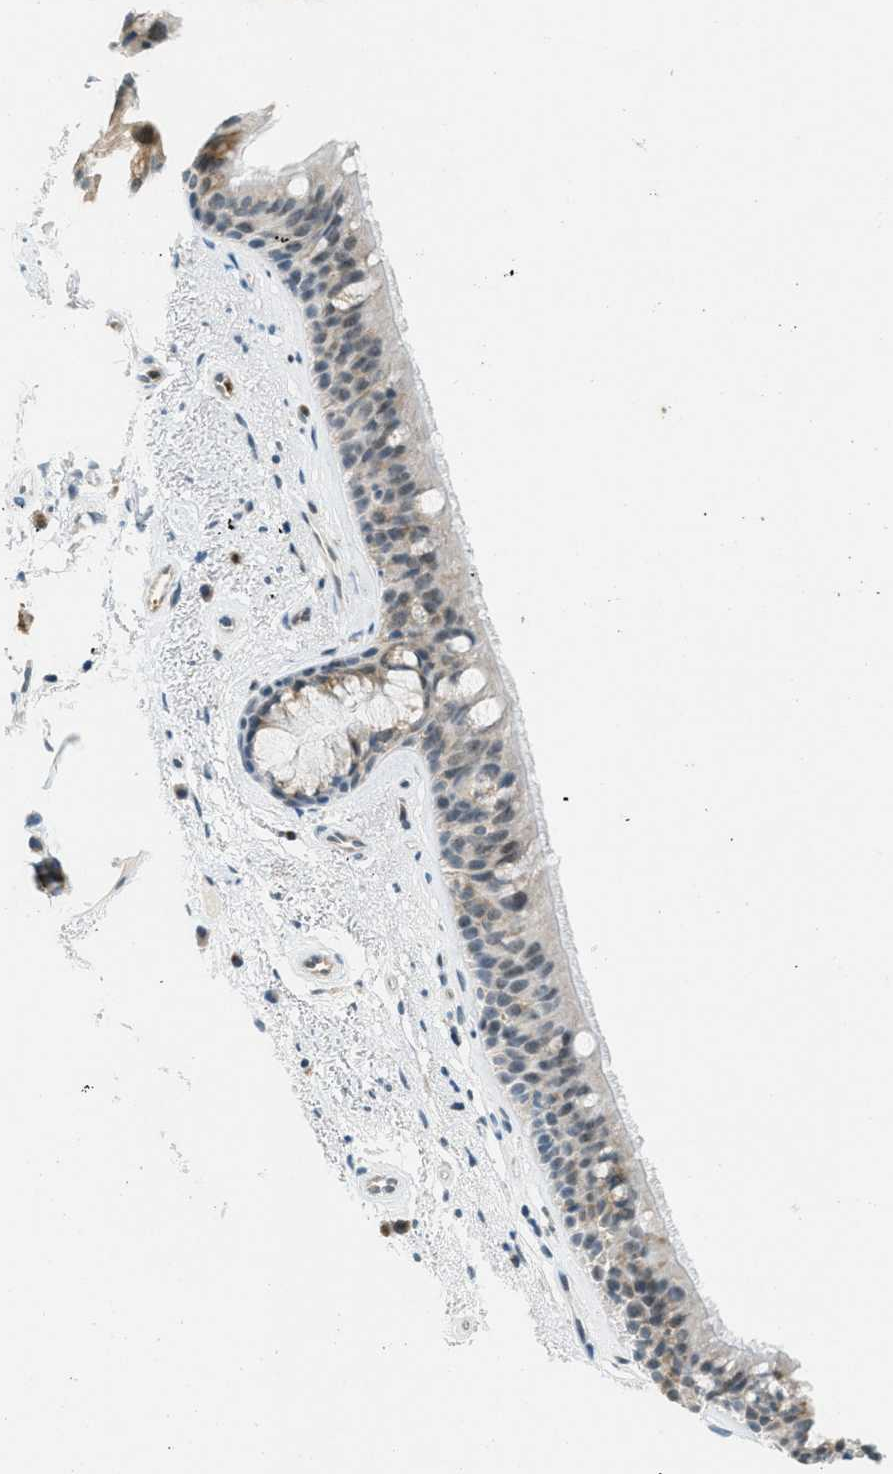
{"staining": {"intensity": "moderate", "quantity": "25%-75%", "location": "cytoplasmic/membranous"}, "tissue": "bronchus", "cell_type": "Respiratory epithelial cells", "image_type": "normal", "snomed": [{"axis": "morphology", "description": "Normal tissue, NOS"}, {"axis": "topography", "description": "Bronchus"}], "caption": "An IHC histopathology image of benign tissue is shown. Protein staining in brown highlights moderate cytoplasmic/membranous positivity in bronchus within respiratory epithelial cells.", "gene": "FYN", "patient": {"sex": "female", "age": 54}}